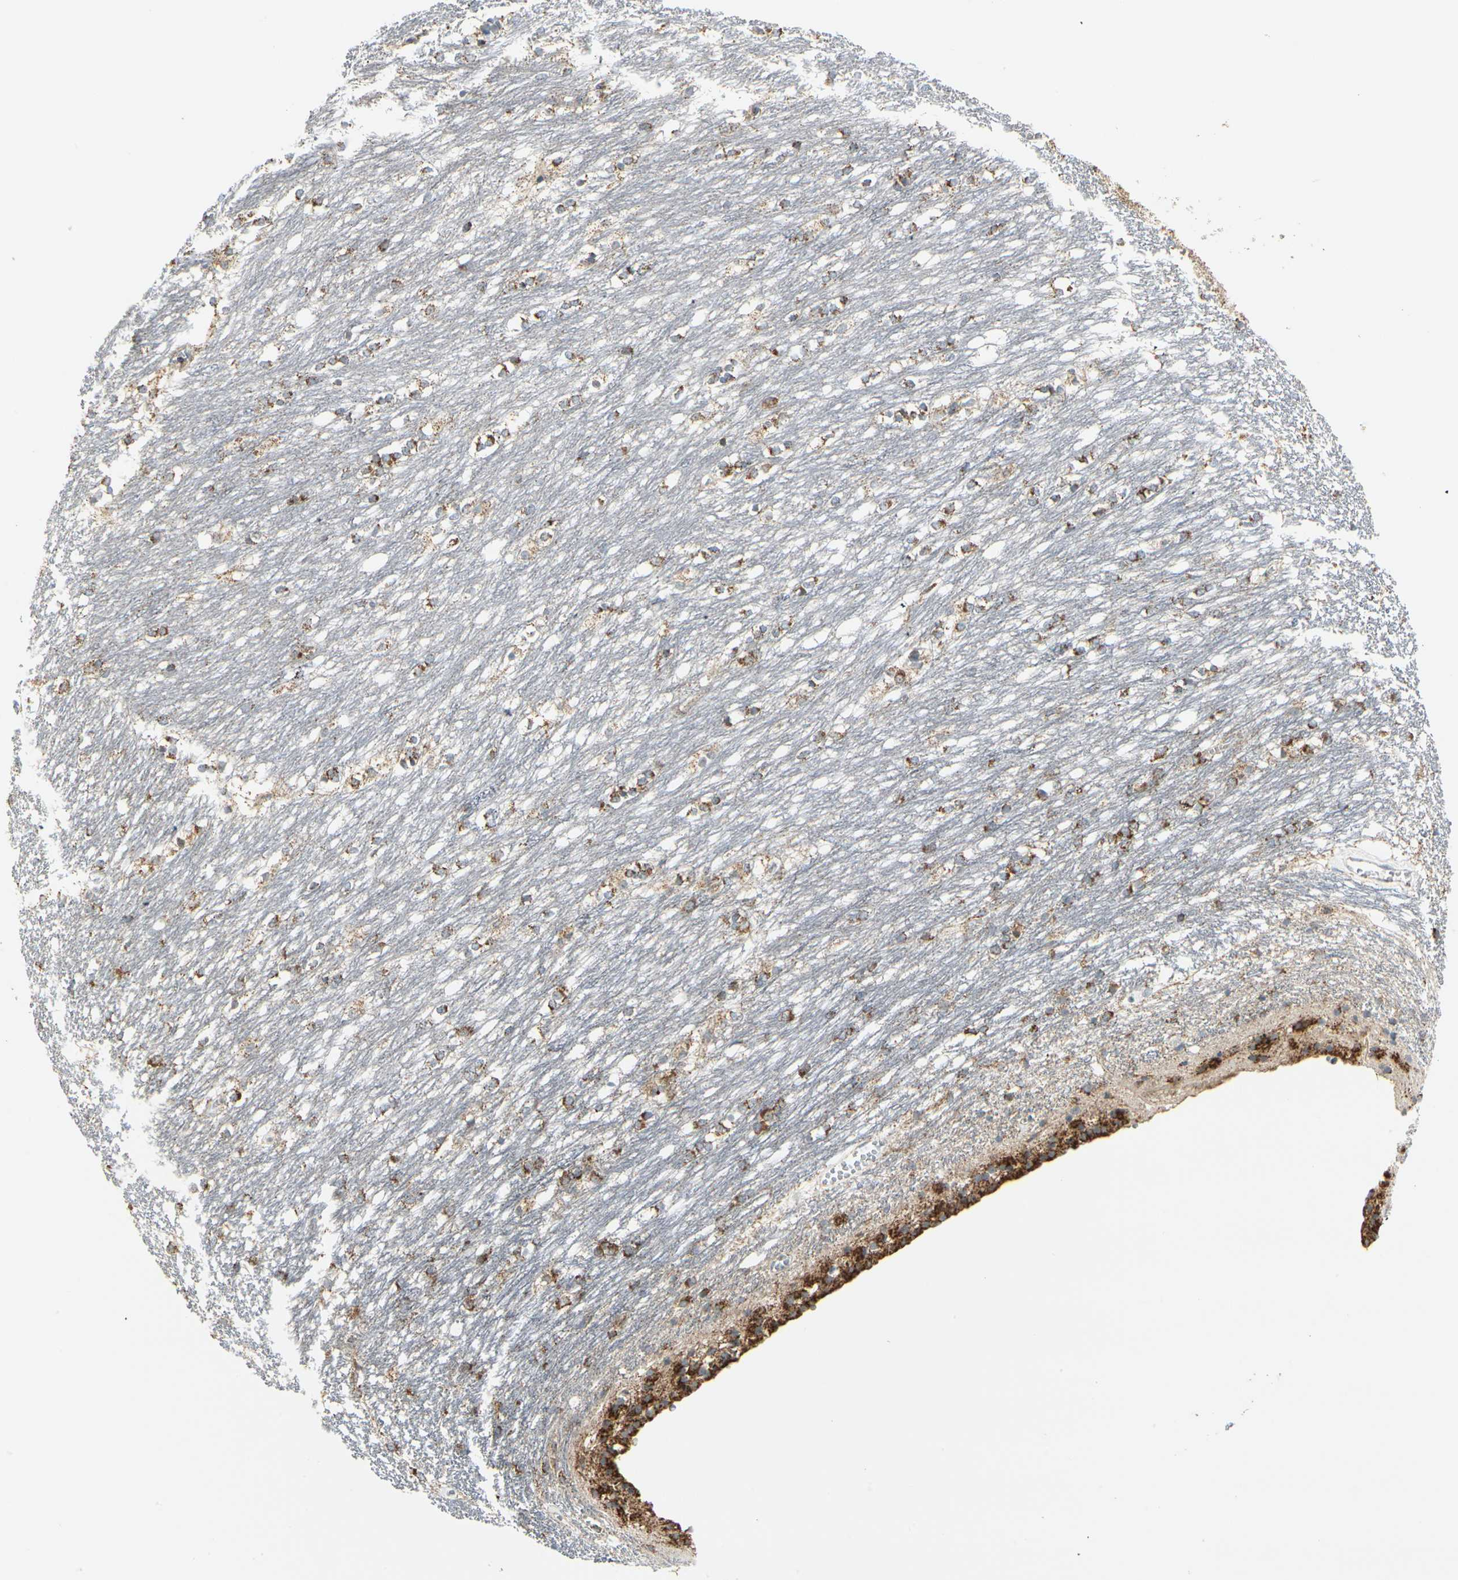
{"staining": {"intensity": "weak", "quantity": "25%-75%", "location": "cytoplasmic/membranous"}, "tissue": "caudate", "cell_type": "Glial cells", "image_type": "normal", "snomed": [{"axis": "morphology", "description": "Normal tissue, NOS"}, {"axis": "topography", "description": "Lateral ventricle wall"}], "caption": "Caudate stained for a protein displays weak cytoplasmic/membranous positivity in glial cells. Using DAB (brown) and hematoxylin (blue) stains, captured at high magnification using brightfield microscopy.", "gene": "ANKS6", "patient": {"sex": "female", "age": 19}}